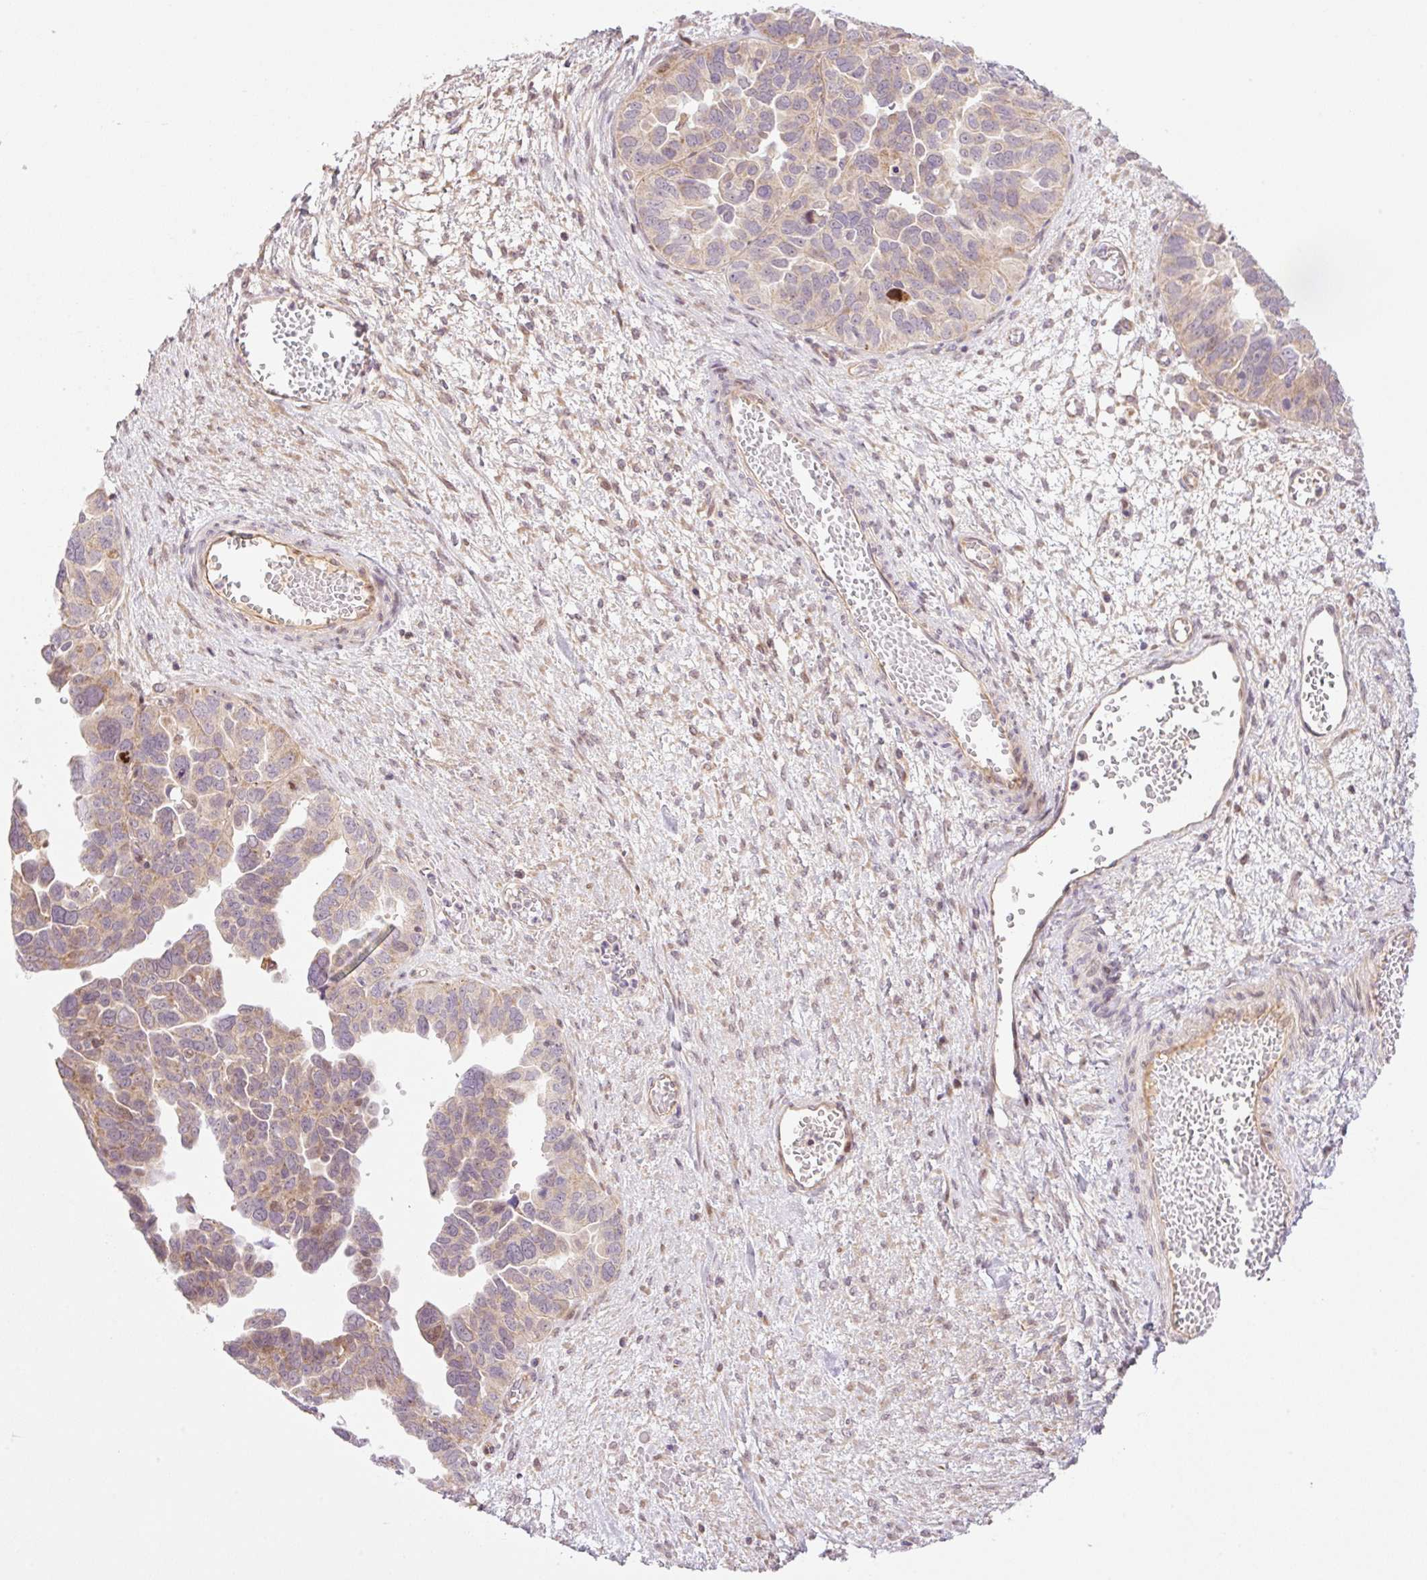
{"staining": {"intensity": "weak", "quantity": "<25%", "location": "cytoplasmic/membranous"}, "tissue": "ovarian cancer", "cell_type": "Tumor cells", "image_type": "cancer", "snomed": [{"axis": "morphology", "description": "Cystadenocarcinoma, serous, NOS"}, {"axis": "topography", "description": "Ovary"}], "caption": "IHC of human ovarian cancer (serous cystadenocarcinoma) reveals no expression in tumor cells.", "gene": "ZNF394", "patient": {"sex": "female", "age": 64}}